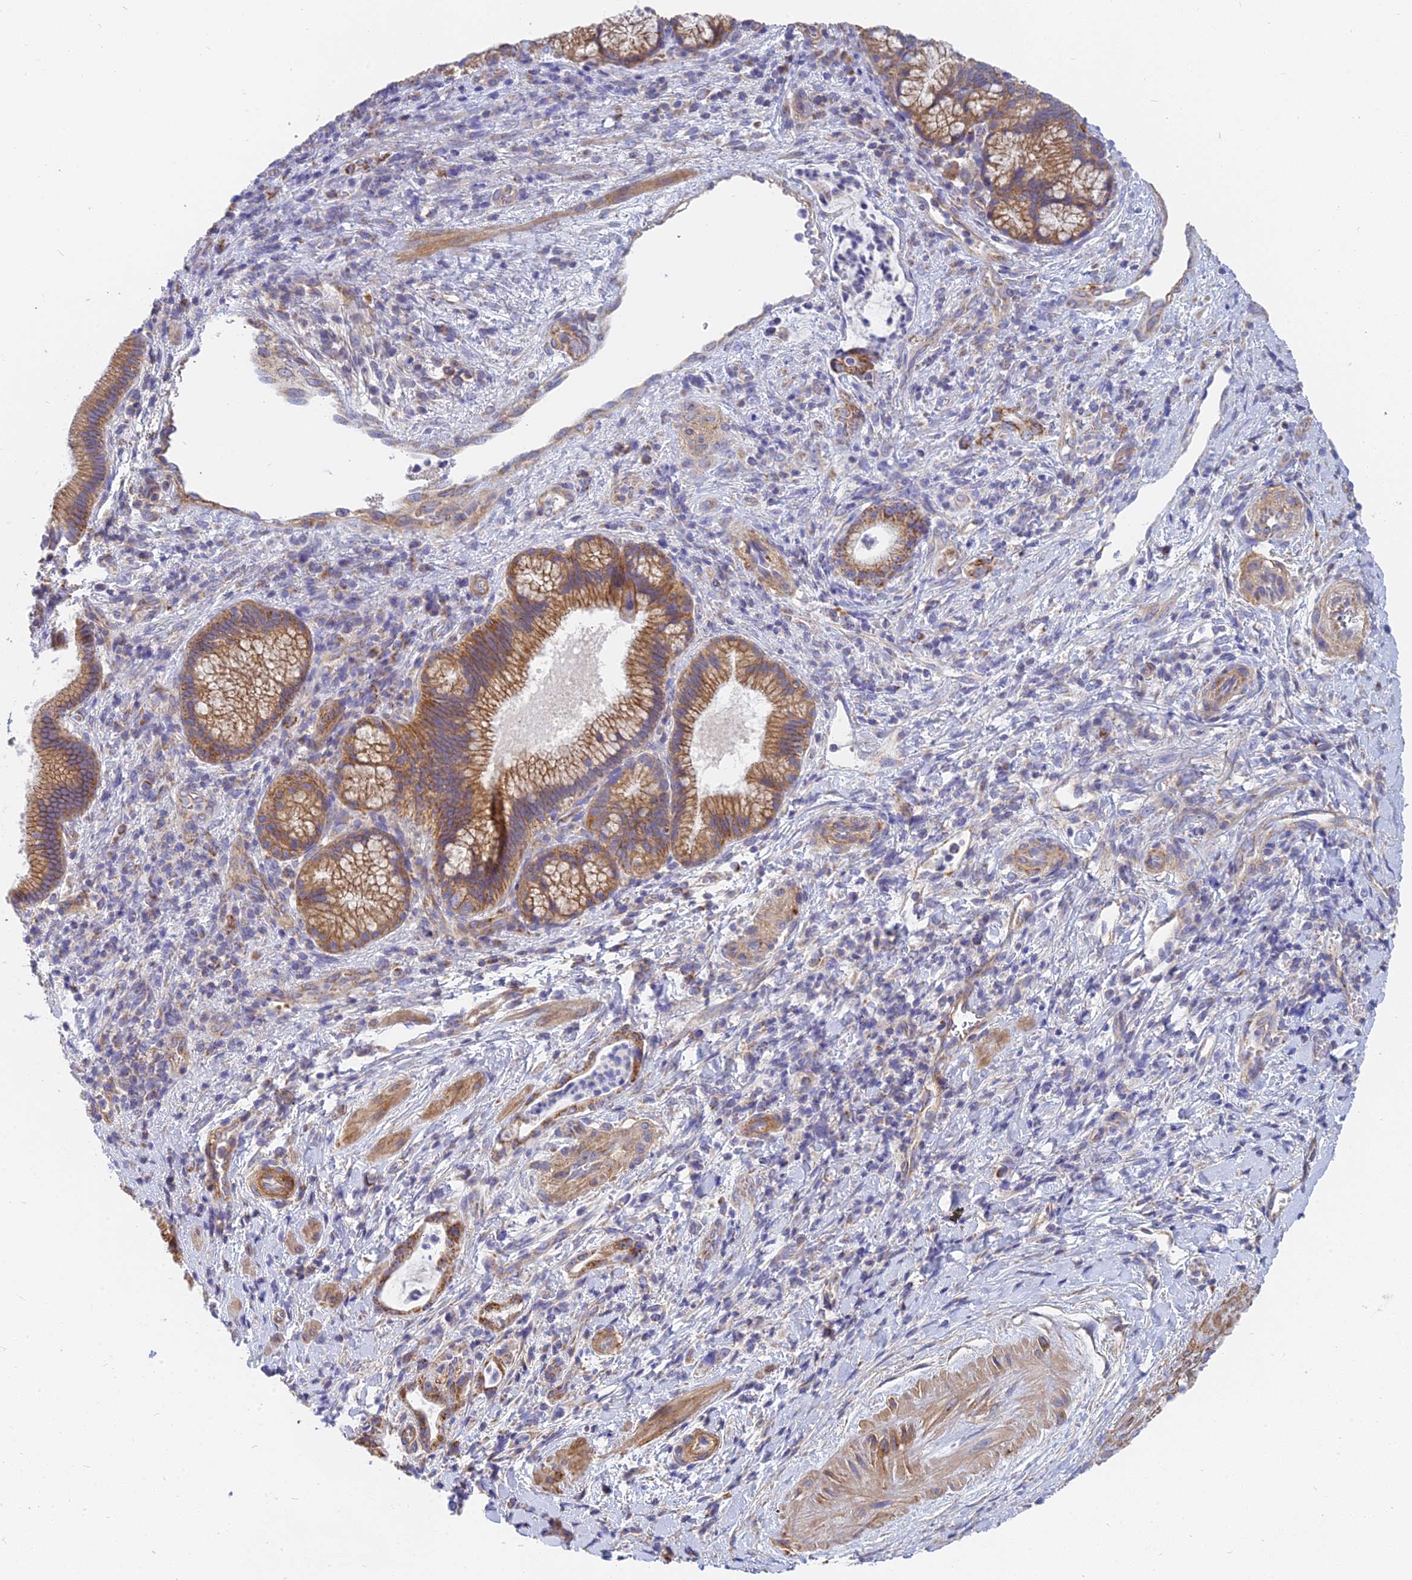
{"staining": {"intensity": "moderate", "quantity": ">75%", "location": "cytoplasmic/membranous"}, "tissue": "pancreatic cancer", "cell_type": "Tumor cells", "image_type": "cancer", "snomed": [{"axis": "morphology", "description": "Normal tissue, NOS"}, {"axis": "morphology", "description": "Adenocarcinoma, NOS"}, {"axis": "topography", "description": "Pancreas"}], "caption": "Immunohistochemistry (IHC) of adenocarcinoma (pancreatic) shows medium levels of moderate cytoplasmic/membranous staining in about >75% of tumor cells.", "gene": "MRPL15", "patient": {"sex": "female", "age": 55}}